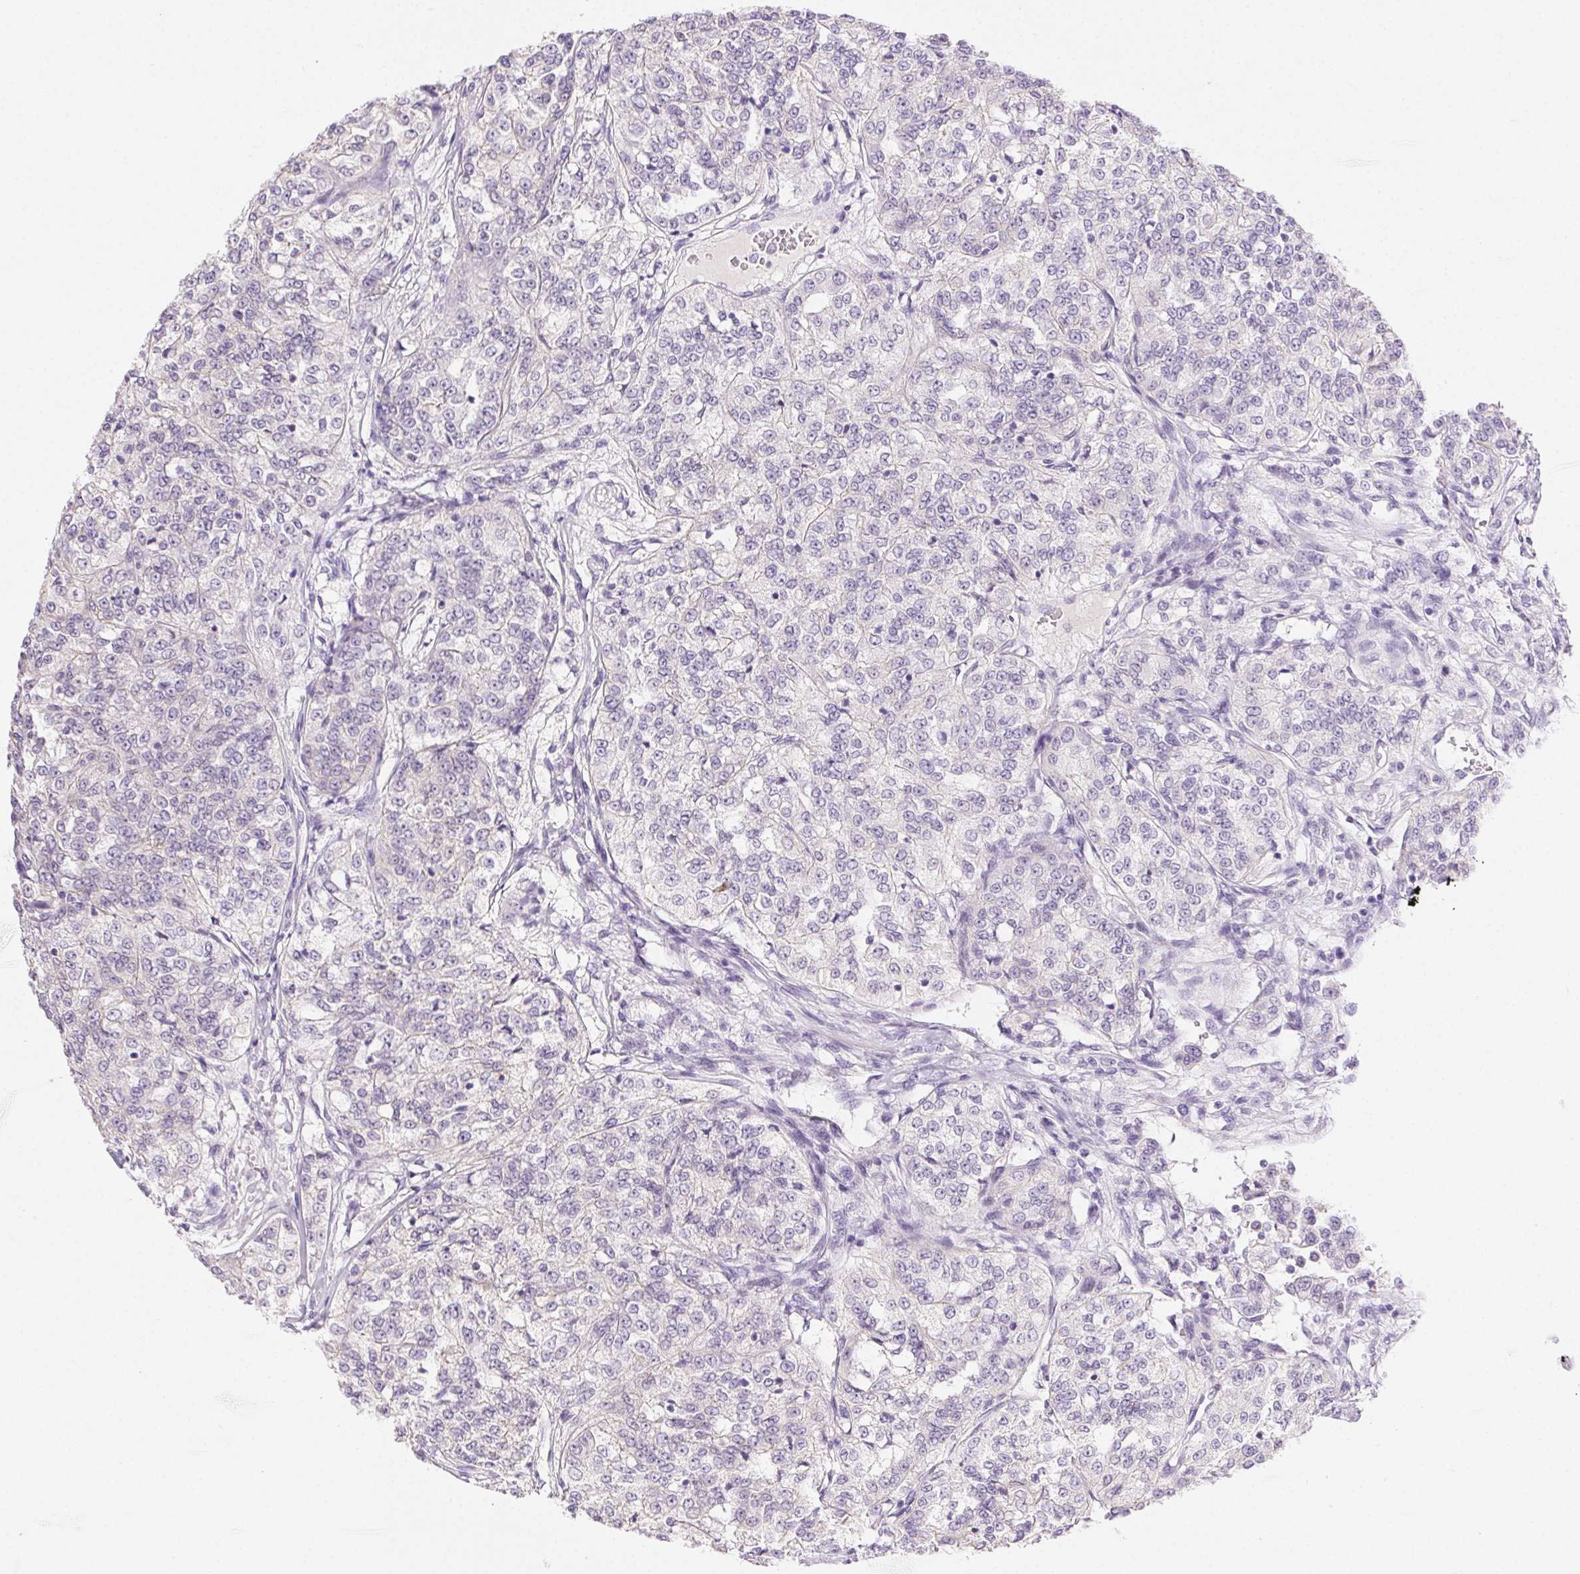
{"staining": {"intensity": "negative", "quantity": "none", "location": "none"}, "tissue": "renal cancer", "cell_type": "Tumor cells", "image_type": "cancer", "snomed": [{"axis": "morphology", "description": "Adenocarcinoma, NOS"}, {"axis": "topography", "description": "Kidney"}], "caption": "A photomicrograph of human renal adenocarcinoma is negative for staining in tumor cells.", "gene": "CLDN10", "patient": {"sex": "female", "age": 63}}